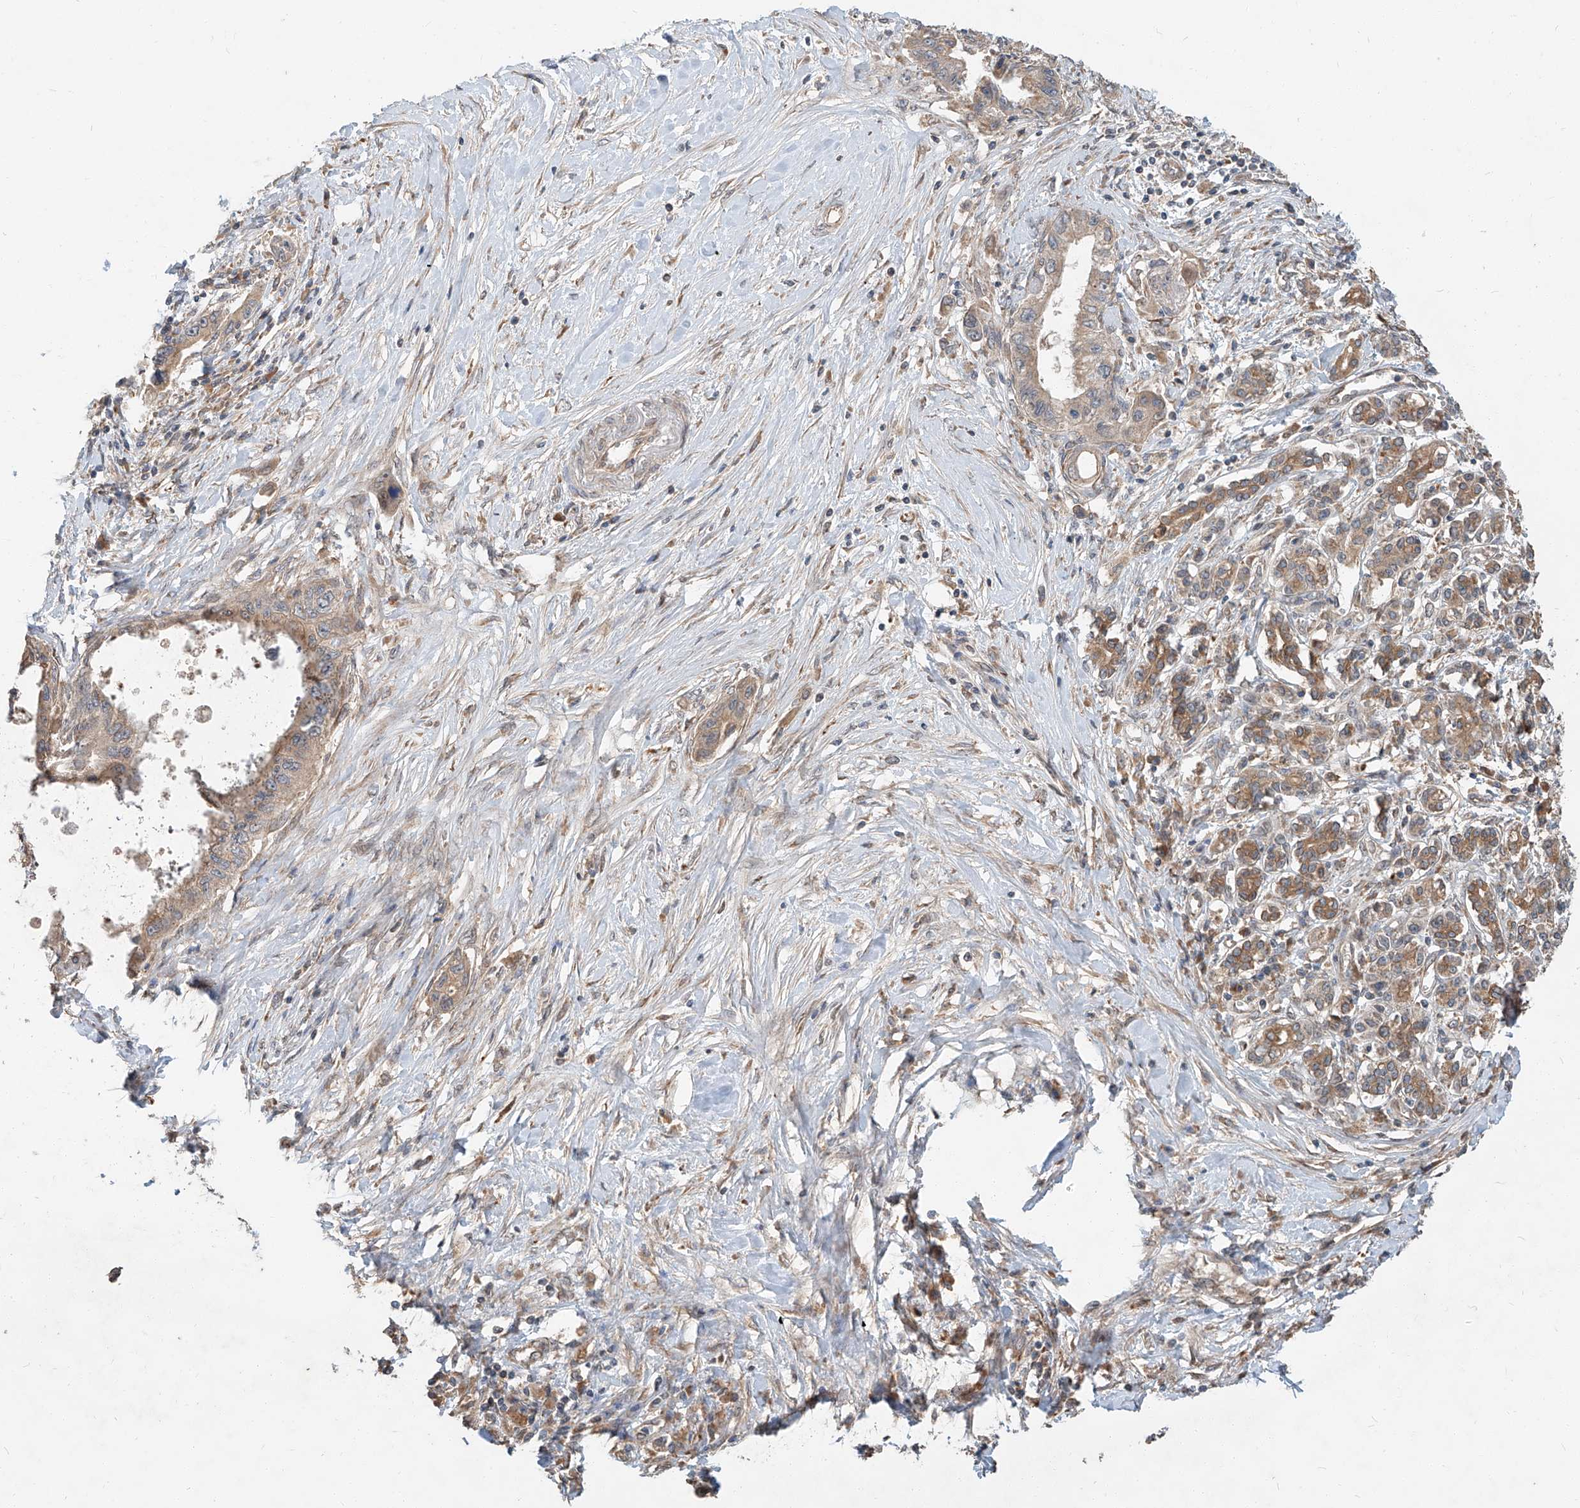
{"staining": {"intensity": "weak", "quantity": ">75%", "location": "cytoplasmic/membranous"}, "tissue": "pancreatic cancer", "cell_type": "Tumor cells", "image_type": "cancer", "snomed": [{"axis": "morphology", "description": "Adenocarcinoma, NOS"}, {"axis": "topography", "description": "Pancreas"}], "caption": "A brown stain highlights weak cytoplasmic/membranous positivity of a protein in human pancreatic cancer (adenocarcinoma) tumor cells.", "gene": "STX19", "patient": {"sex": "female", "age": 73}}